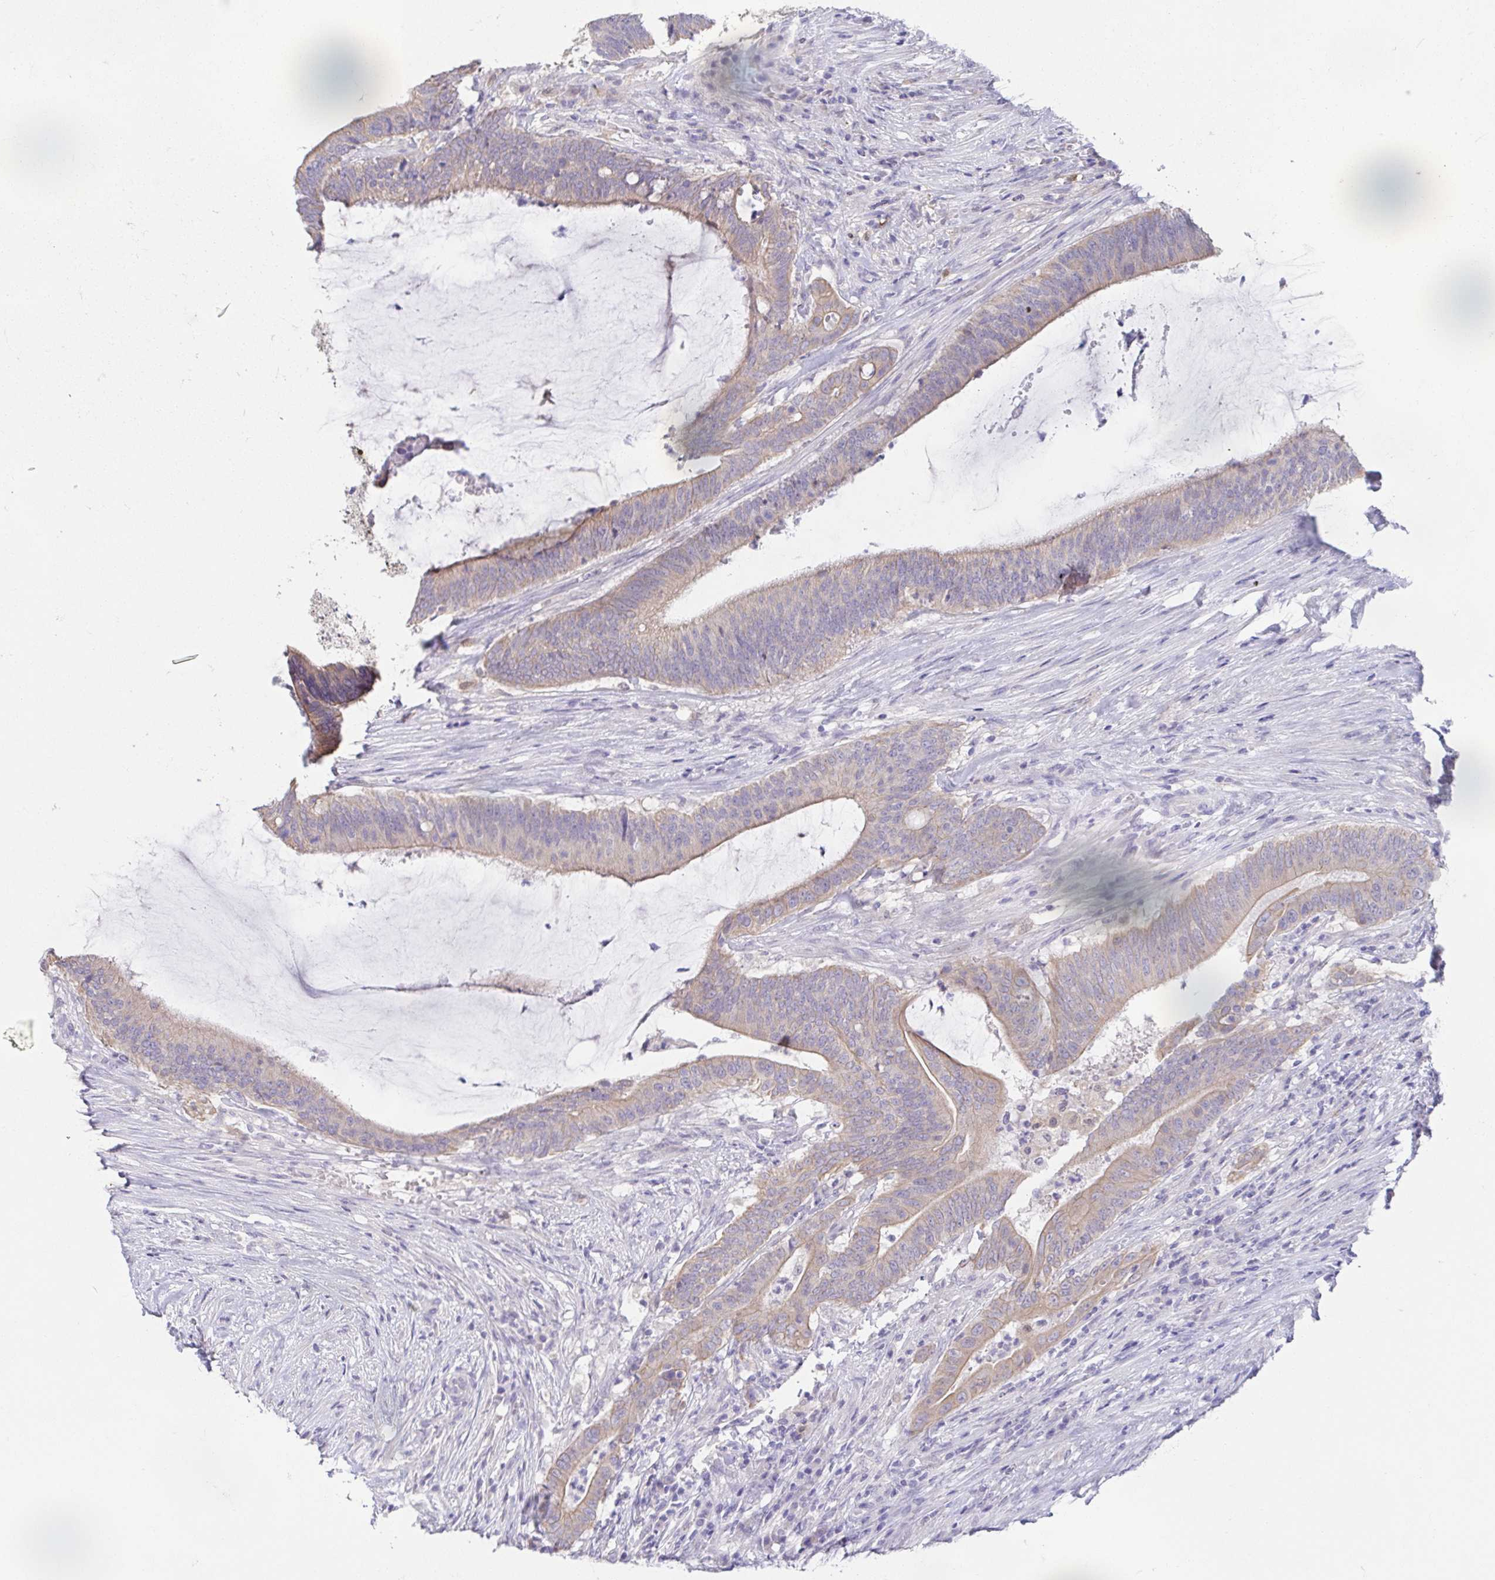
{"staining": {"intensity": "weak", "quantity": "25%-75%", "location": "cytoplasmic/membranous"}, "tissue": "colorectal cancer", "cell_type": "Tumor cells", "image_type": "cancer", "snomed": [{"axis": "morphology", "description": "Adenocarcinoma, NOS"}, {"axis": "topography", "description": "Colon"}], "caption": "An image of human adenocarcinoma (colorectal) stained for a protein demonstrates weak cytoplasmic/membranous brown staining in tumor cells.", "gene": "FABP3", "patient": {"sex": "female", "age": 43}}